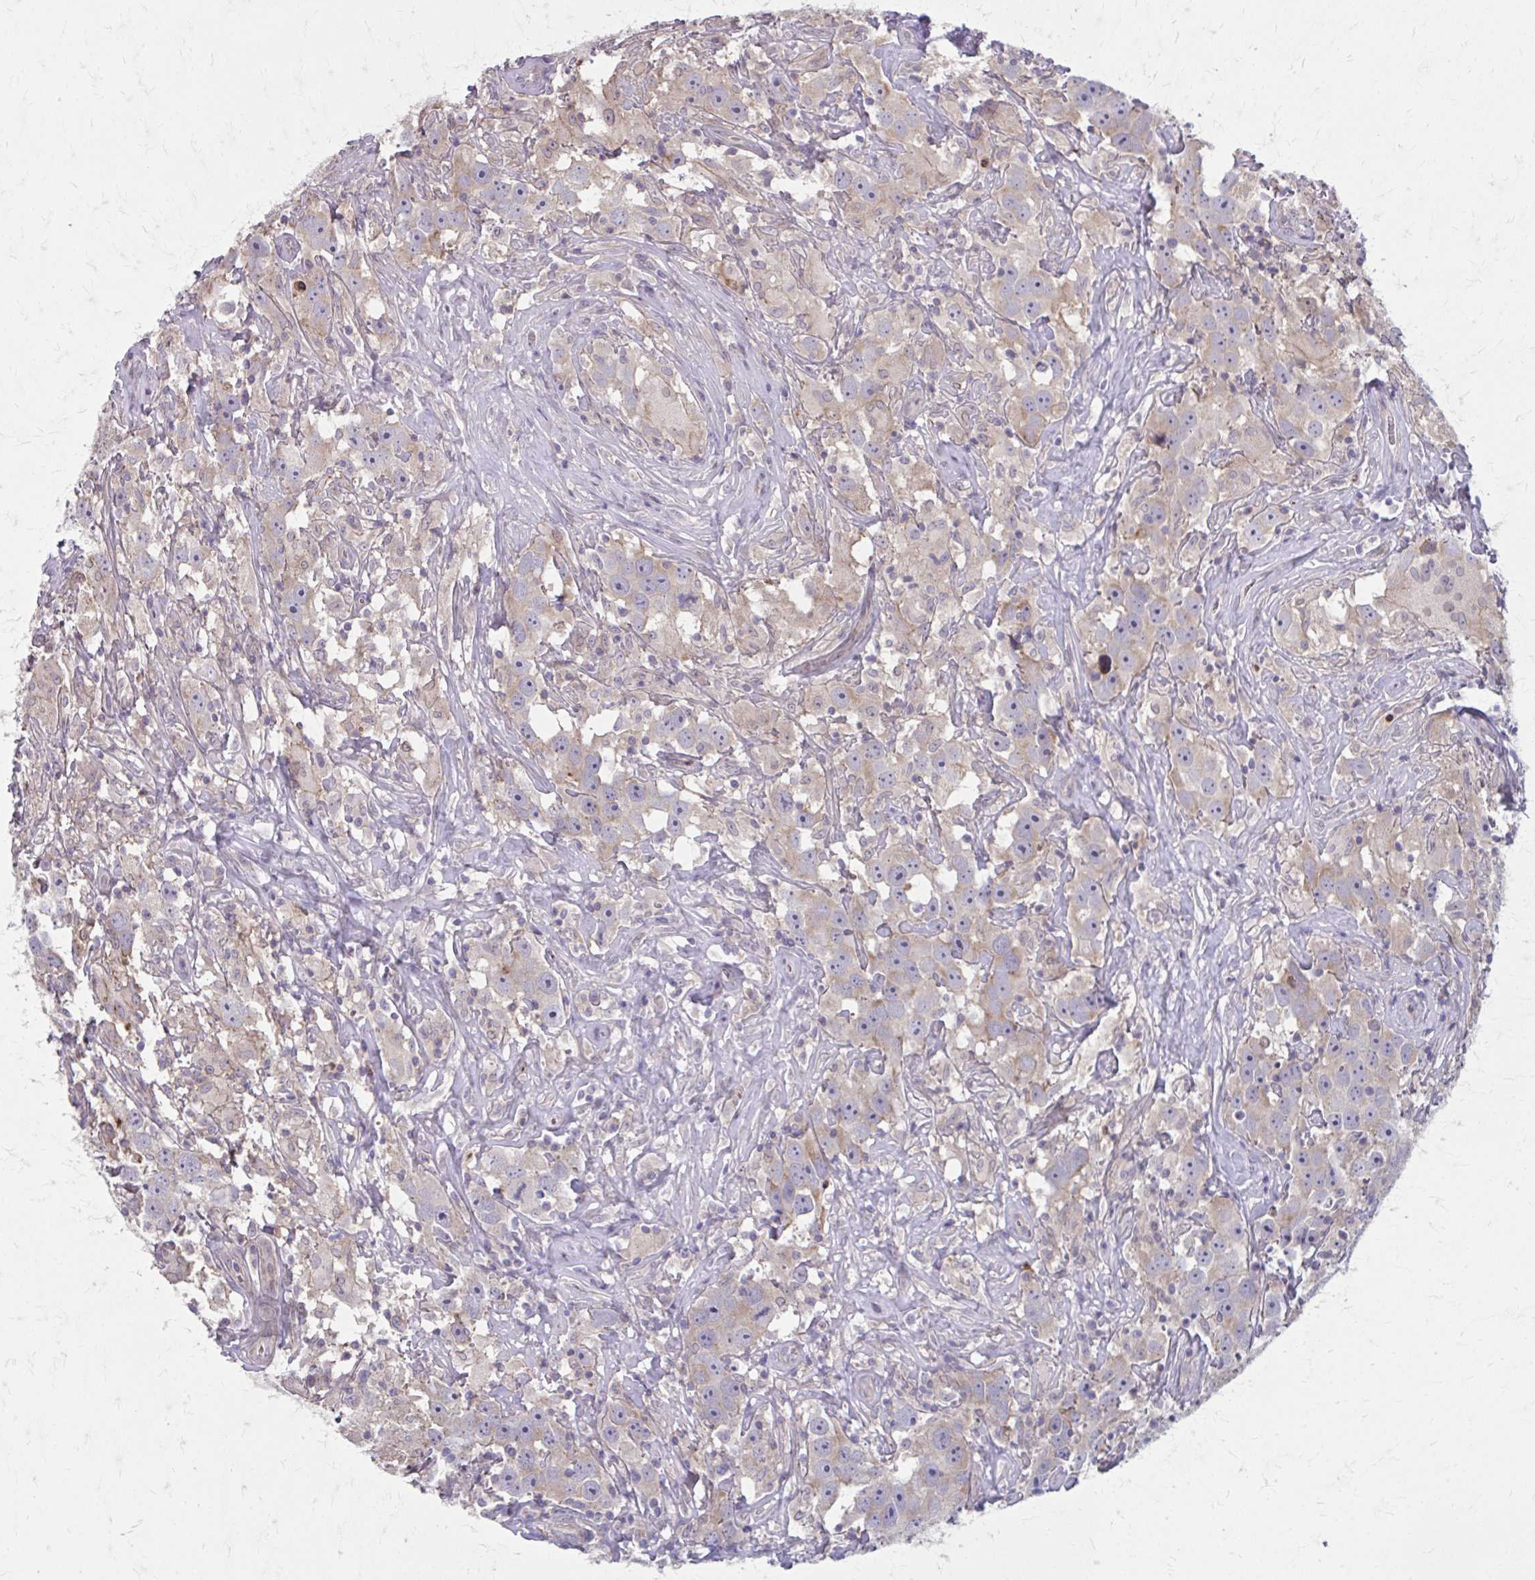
{"staining": {"intensity": "weak", "quantity": "<25%", "location": "cytoplasmic/membranous"}, "tissue": "testis cancer", "cell_type": "Tumor cells", "image_type": "cancer", "snomed": [{"axis": "morphology", "description": "Seminoma, NOS"}, {"axis": "topography", "description": "Testis"}], "caption": "High magnification brightfield microscopy of testis cancer stained with DAB (3,3'-diaminobenzidine) (brown) and counterstained with hematoxylin (blue): tumor cells show no significant positivity.", "gene": "MMP14", "patient": {"sex": "male", "age": 49}}